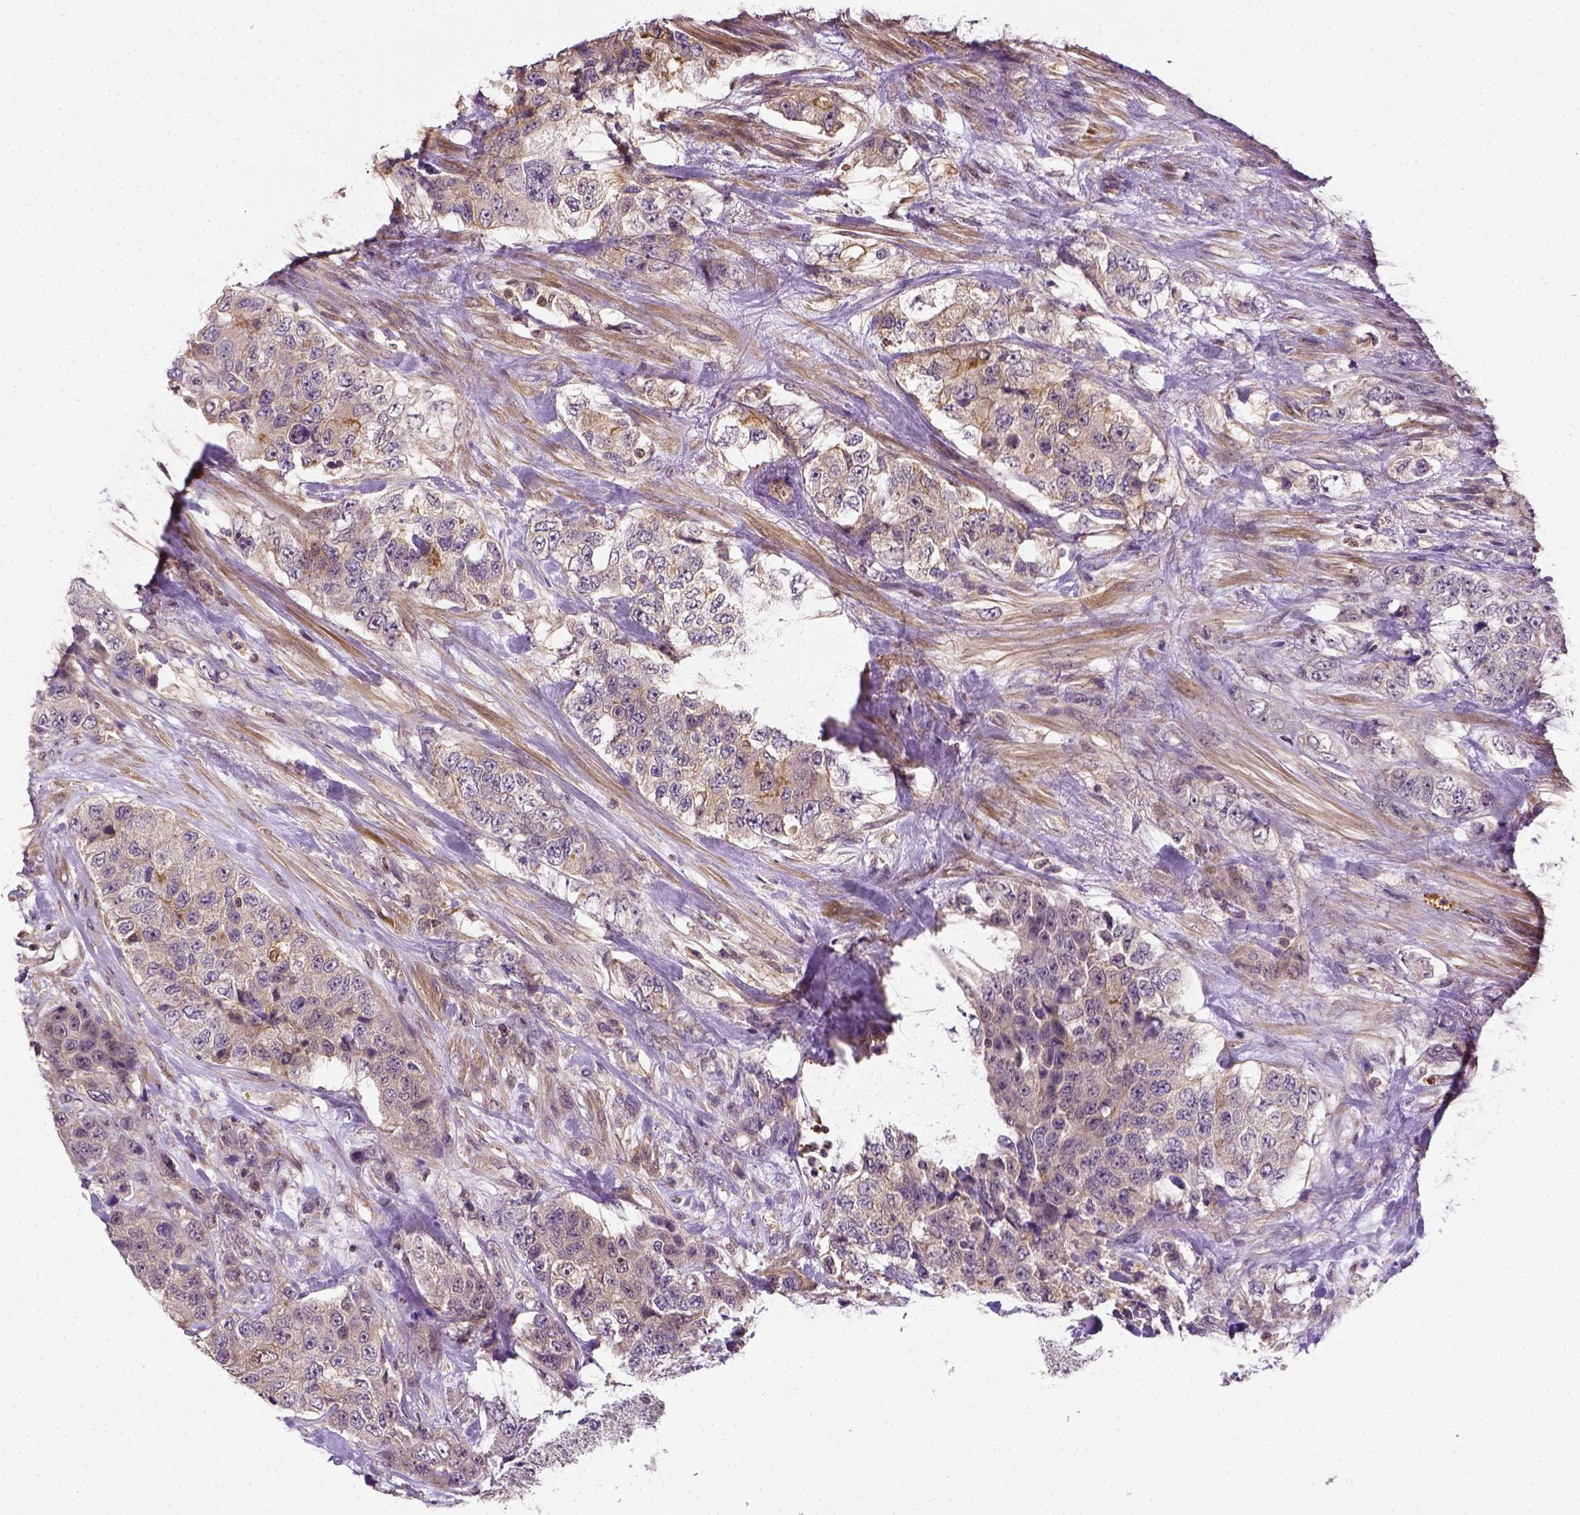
{"staining": {"intensity": "weak", "quantity": ">75%", "location": "cytoplasmic/membranous"}, "tissue": "urothelial cancer", "cell_type": "Tumor cells", "image_type": "cancer", "snomed": [{"axis": "morphology", "description": "Urothelial carcinoma, High grade"}, {"axis": "topography", "description": "Urinary bladder"}], "caption": "Immunohistochemical staining of urothelial cancer demonstrates low levels of weak cytoplasmic/membranous expression in approximately >75% of tumor cells.", "gene": "MATK", "patient": {"sex": "female", "age": 78}}